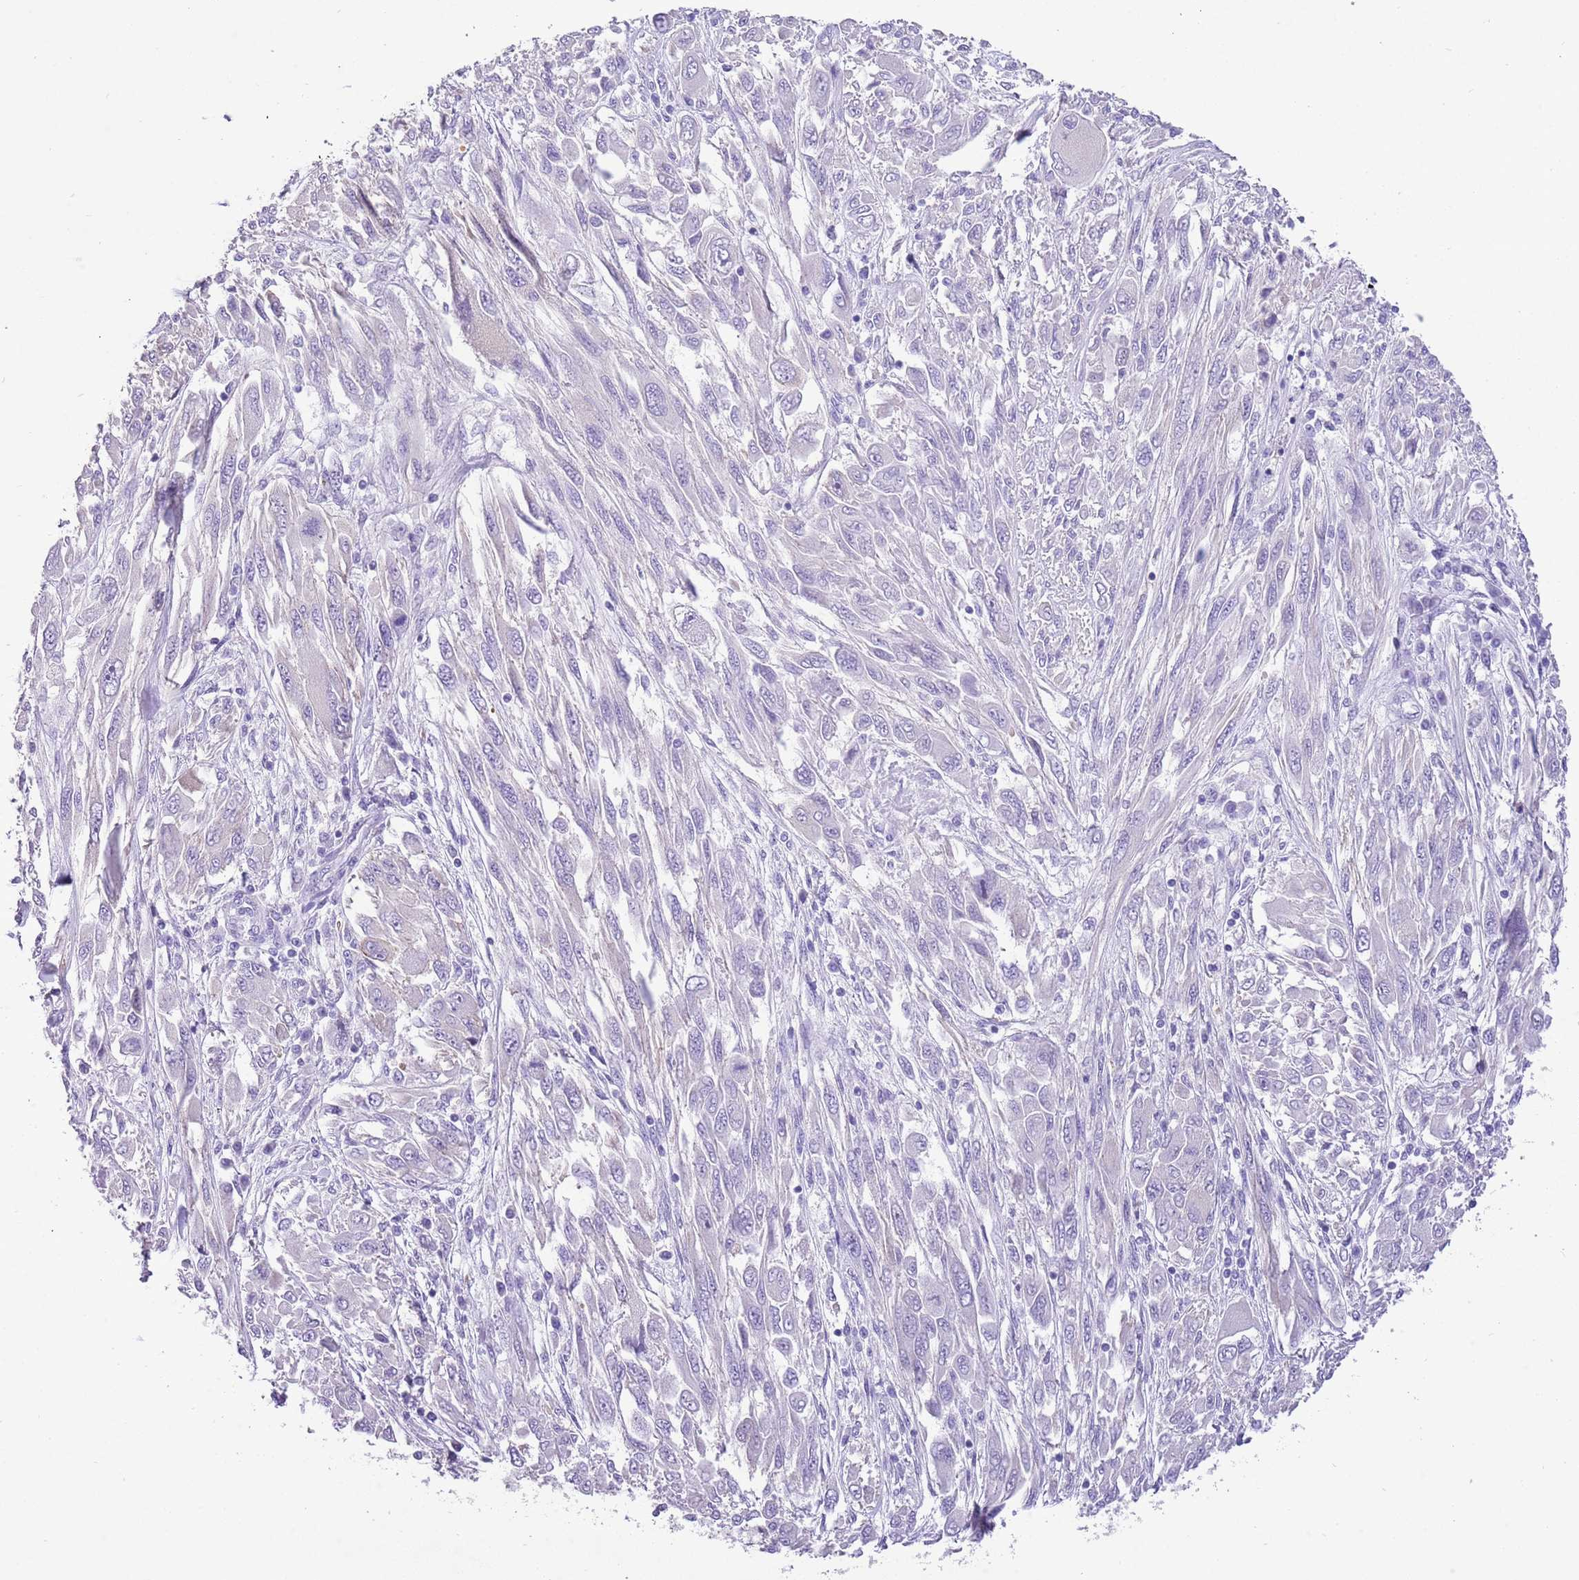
{"staining": {"intensity": "negative", "quantity": "none", "location": "none"}, "tissue": "melanoma", "cell_type": "Tumor cells", "image_type": "cancer", "snomed": [{"axis": "morphology", "description": "Malignant melanoma, NOS"}, {"axis": "topography", "description": "Skin"}], "caption": "Immunohistochemistry (IHC) of malignant melanoma exhibits no expression in tumor cells.", "gene": "KBTBD3", "patient": {"sex": "female", "age": 91}}